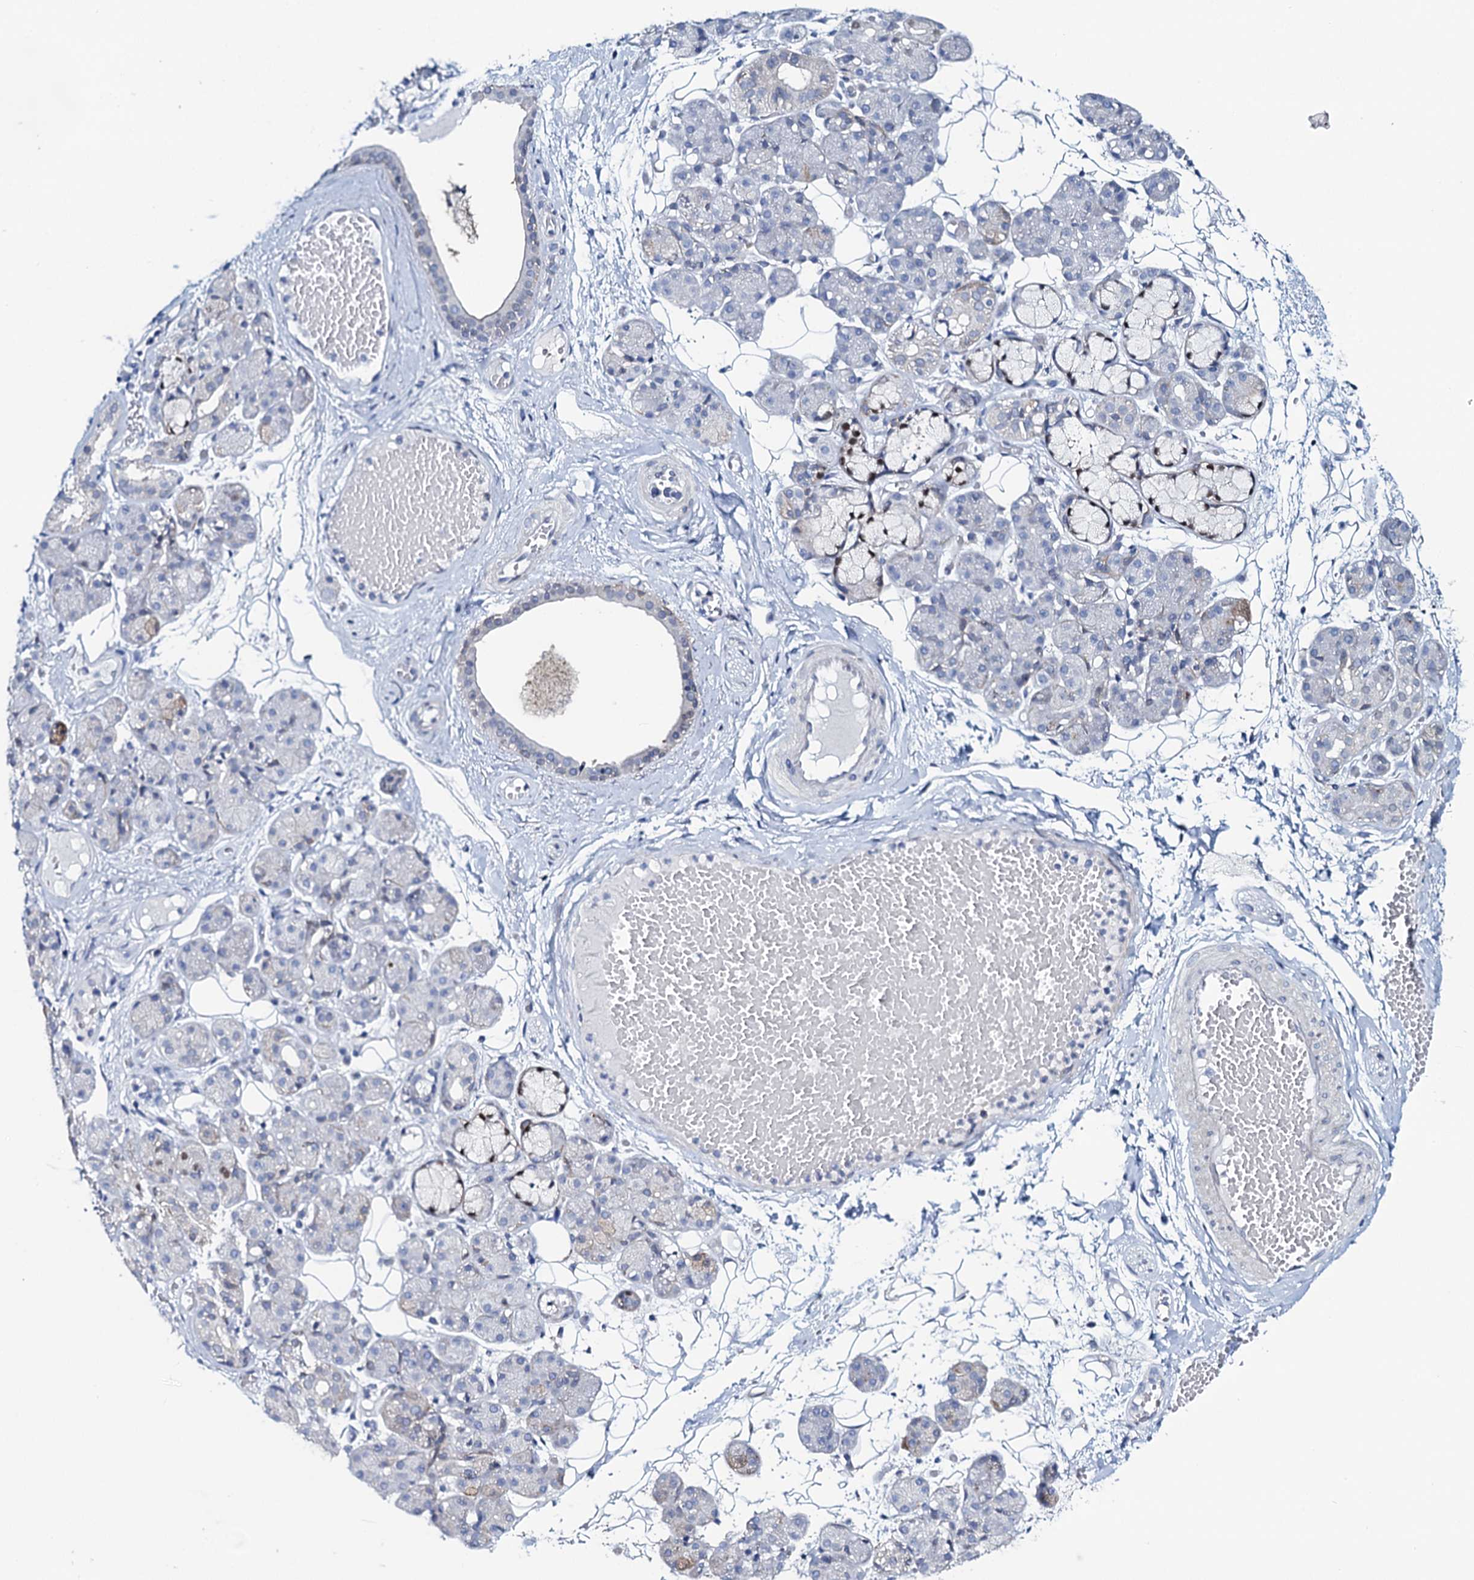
{"staining": {"intensity": "weak", "quantity": "<25%", "location": "cytoplasmic/membranous"}, "tissue": "salivary gland", "cell_type": "Glandular cells", "image_type": "normal", "snomed": [{"axis": "morphology", "description": "Normal tissue, NOS"}, {"axis": "topography", "description": "Salivary gland"}], "caption": "Immunohistochemistry (IHC) of unremarkable salivary gland reveals no positivity in glandular cells. (DAB (3,3'-diaminobenzidine) IHC with hematoxylin counter stain).", "gene": "TOX3", "patient": {"sex": "male", "age": 63}}